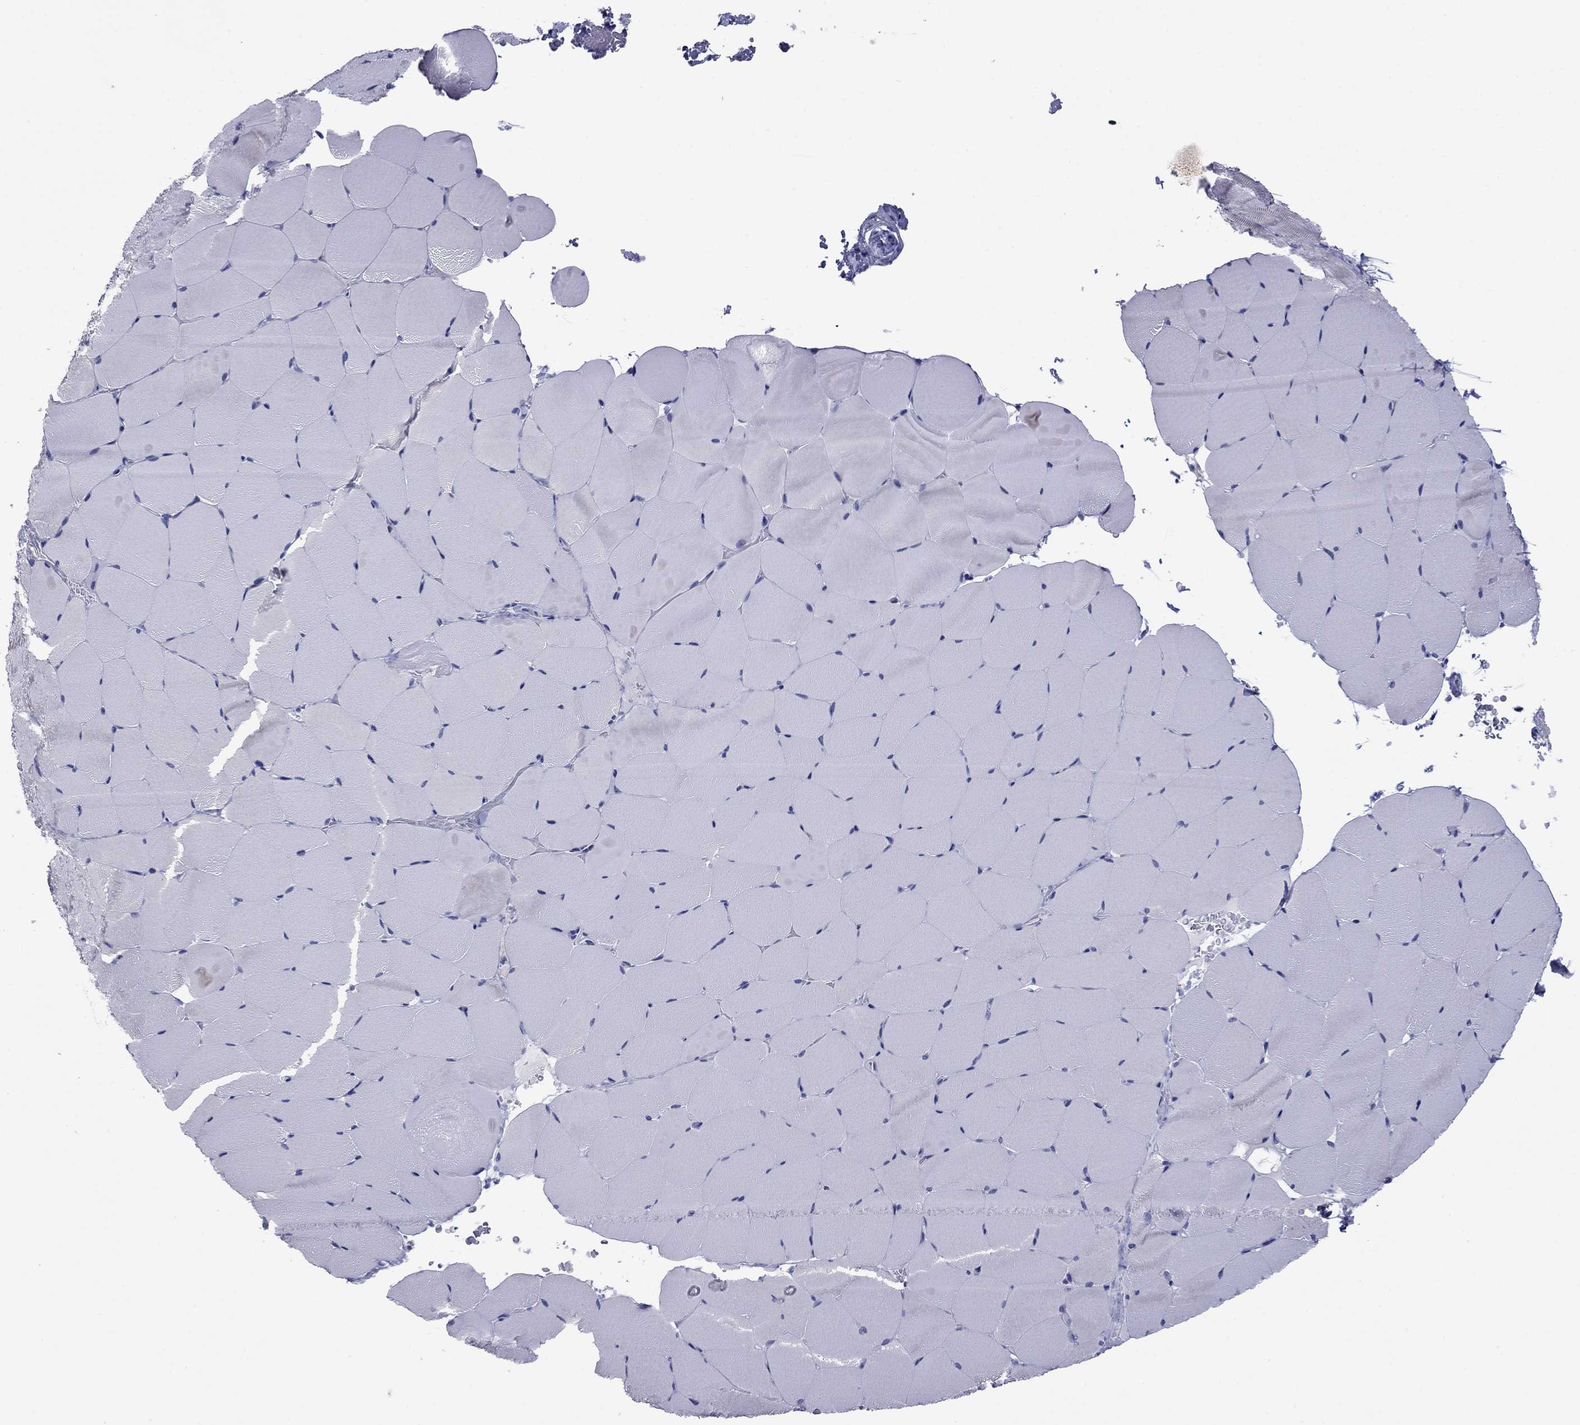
{"staining": {"intensity": "negative", "quantity": "none", "location": "none"}, "tissue": "skeletal muscle", "cell_type": "Myocytes", "image_type": "normal", "snomed": [{"axis": "morphology", "description": "Normal tissue, NOS"}, {"axis": "topography", "description": "Skeletal muscle"}], "caption": "Image shows no protein staining in myocytes of unremarkable skeletal muscle. The staining was performed using DAB to visualize the protein expression in brown, while the nuclei were stained in blue with hematoxylin (Magnification: 20x).", "gene": "TCFL5", "patient": {"sex": "female", "age": 37}}